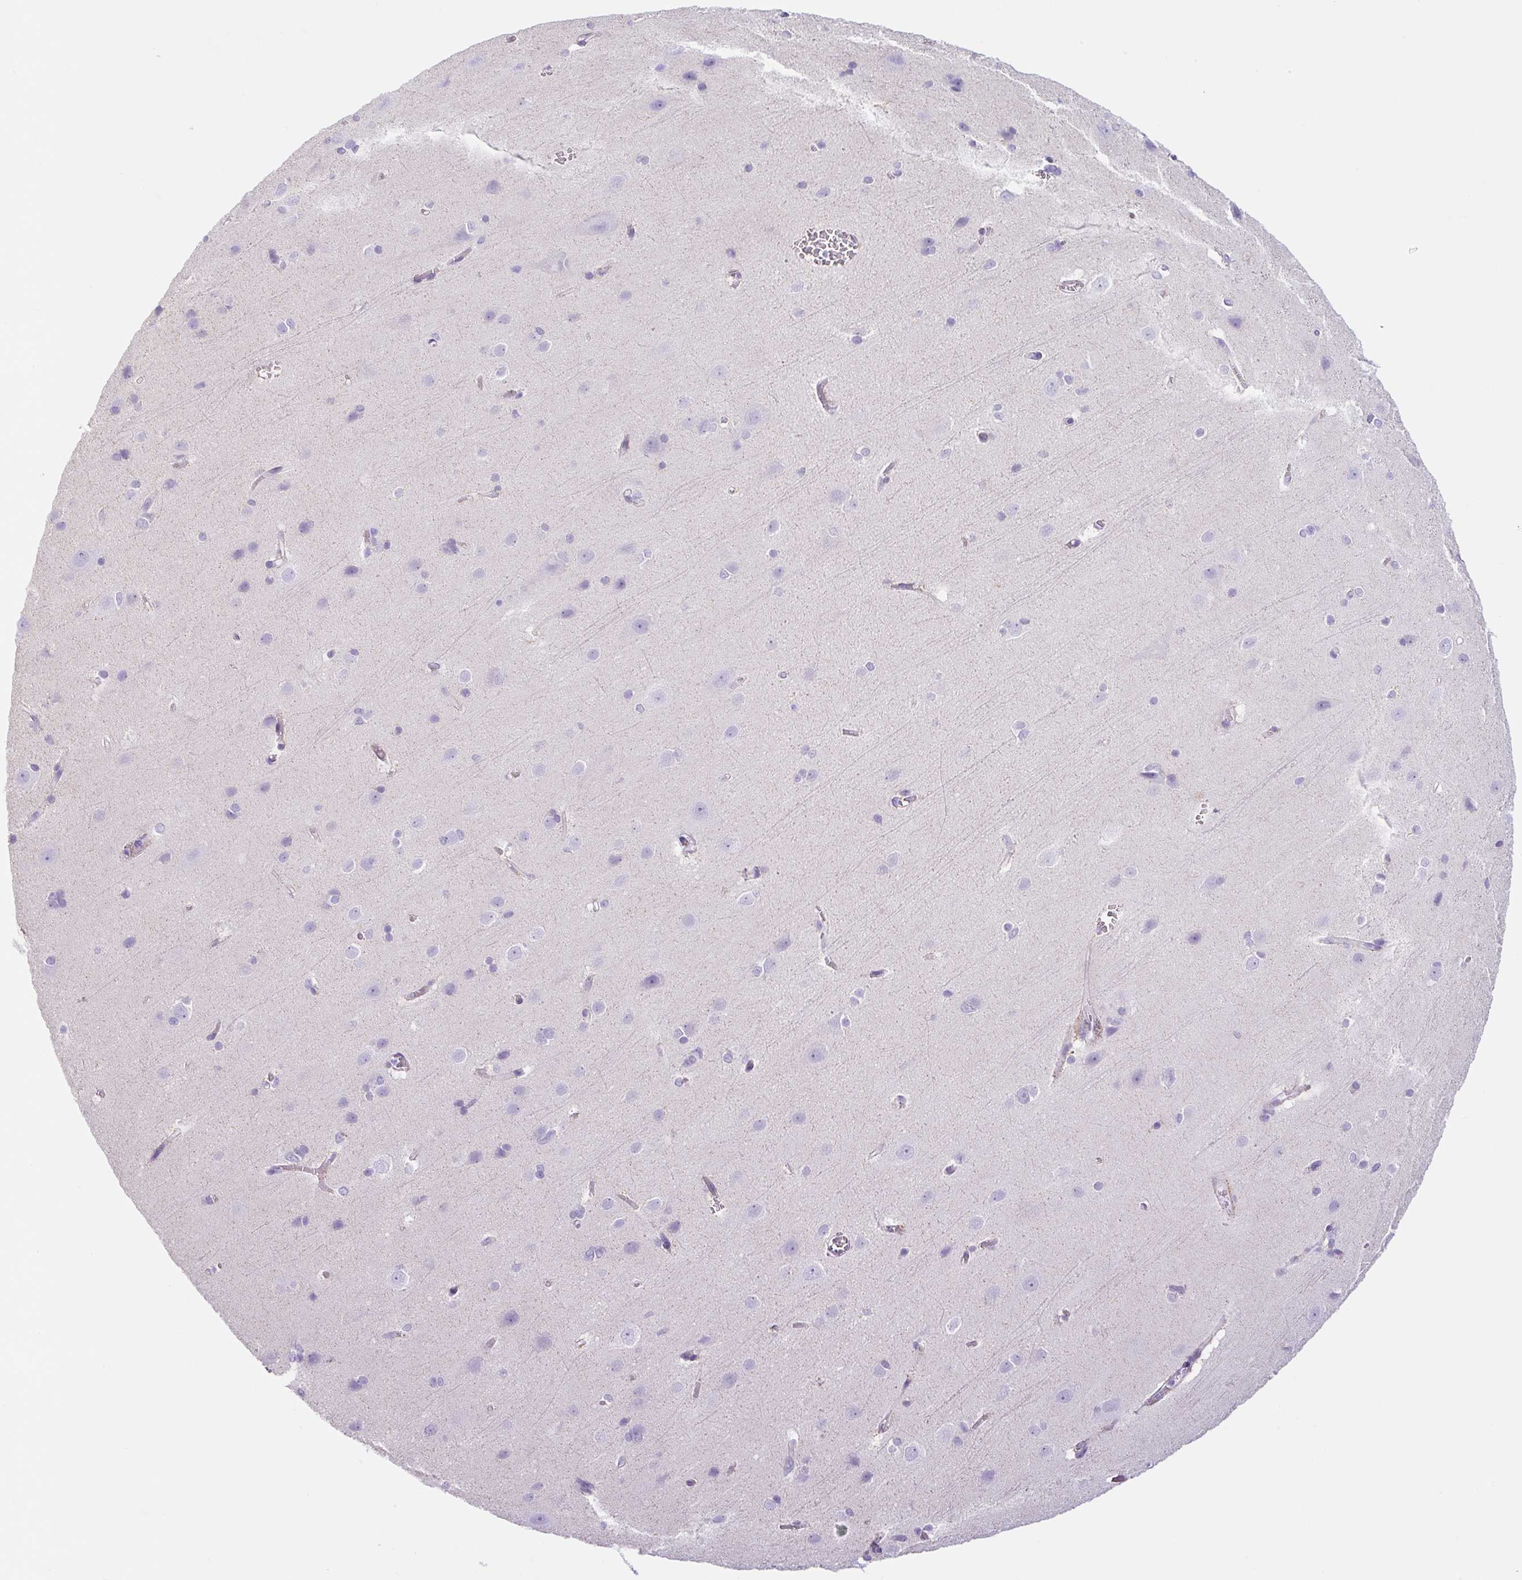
{"staining": {"intensity": "moderate", "quantity": "<25%", "location": "cytoplasmic/membranous"}, "tissue": "cerebral cortex", "cell_type": "Endothelial cells", "image_type": "normal", "snomed": [{"axis": "morphology", "description": "Normal tissue, NOS"}, {"axis": "topography", "description": "Cerebral cortex"}], "caption": "Immunohistochemical staining of benign cerebral cortex displays low levels of moderate cytoplasmic/membranous staining in approximately <25% of endothelial cells. Immunohistochemistry stains the protein of interest in brown and the nuclei are stained blue.", "gene": "ADAMTS19", "patient": {"sex": "male", "age": 37}}